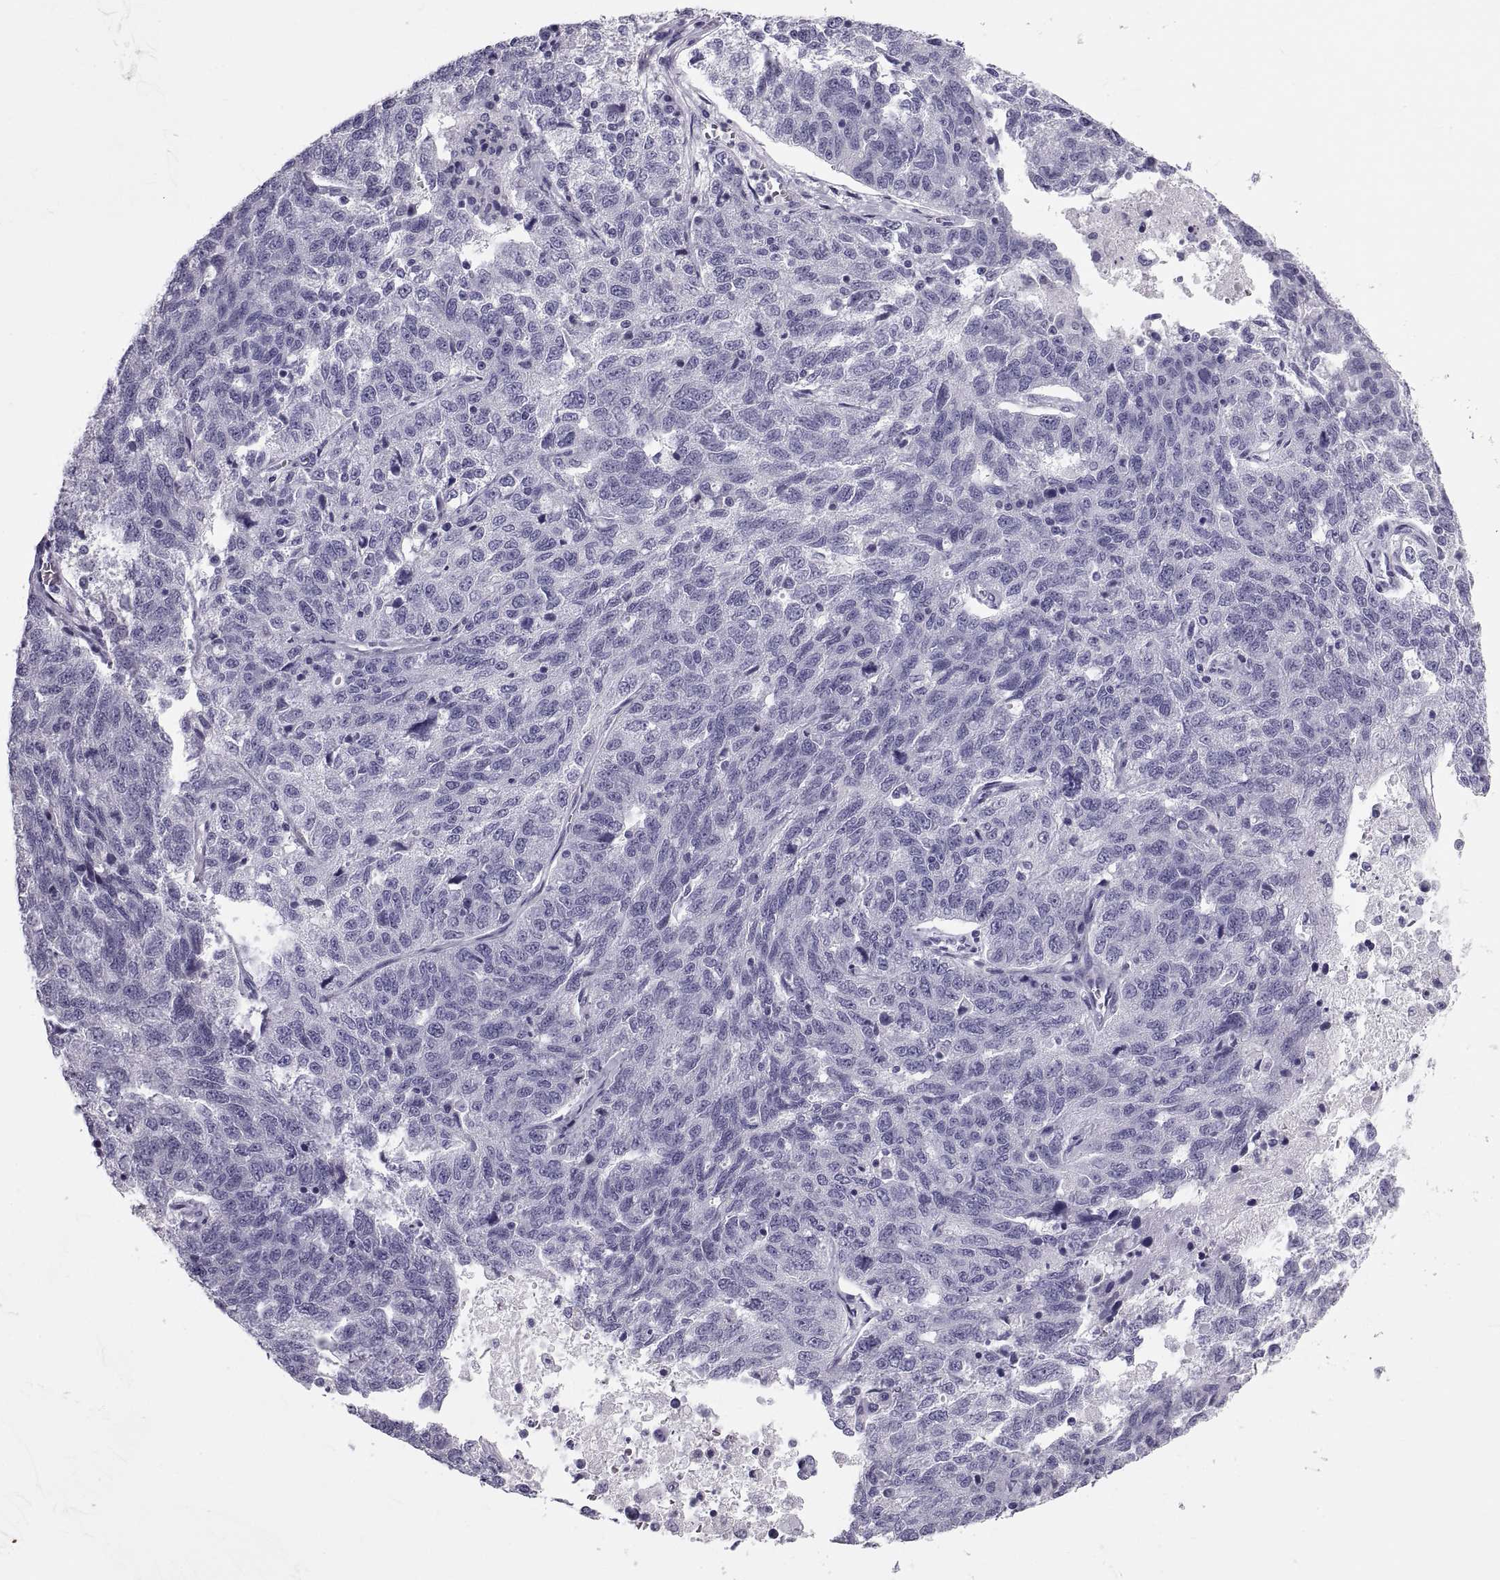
{"staining": {"intensity": "negative", "quantity": "none", "location": "none"}, "tissue": "ovarian cancer", "cell_type": "Tumor cells", "image_type": "cancer", "snomed": [{"axis": "morphology", "description": "Cystadenocarcinoma, serous, NOS"}, {"axis": "topography", "description": "Ovary"}], "caption": "Immunohistochemistry (IHC) of ovarian cancer (serous cystadenocarcinoma) demonstrates no positivity in tumor cells.", "gene": "DEFB129", "patient": {"sex": "female", "age": 71}}